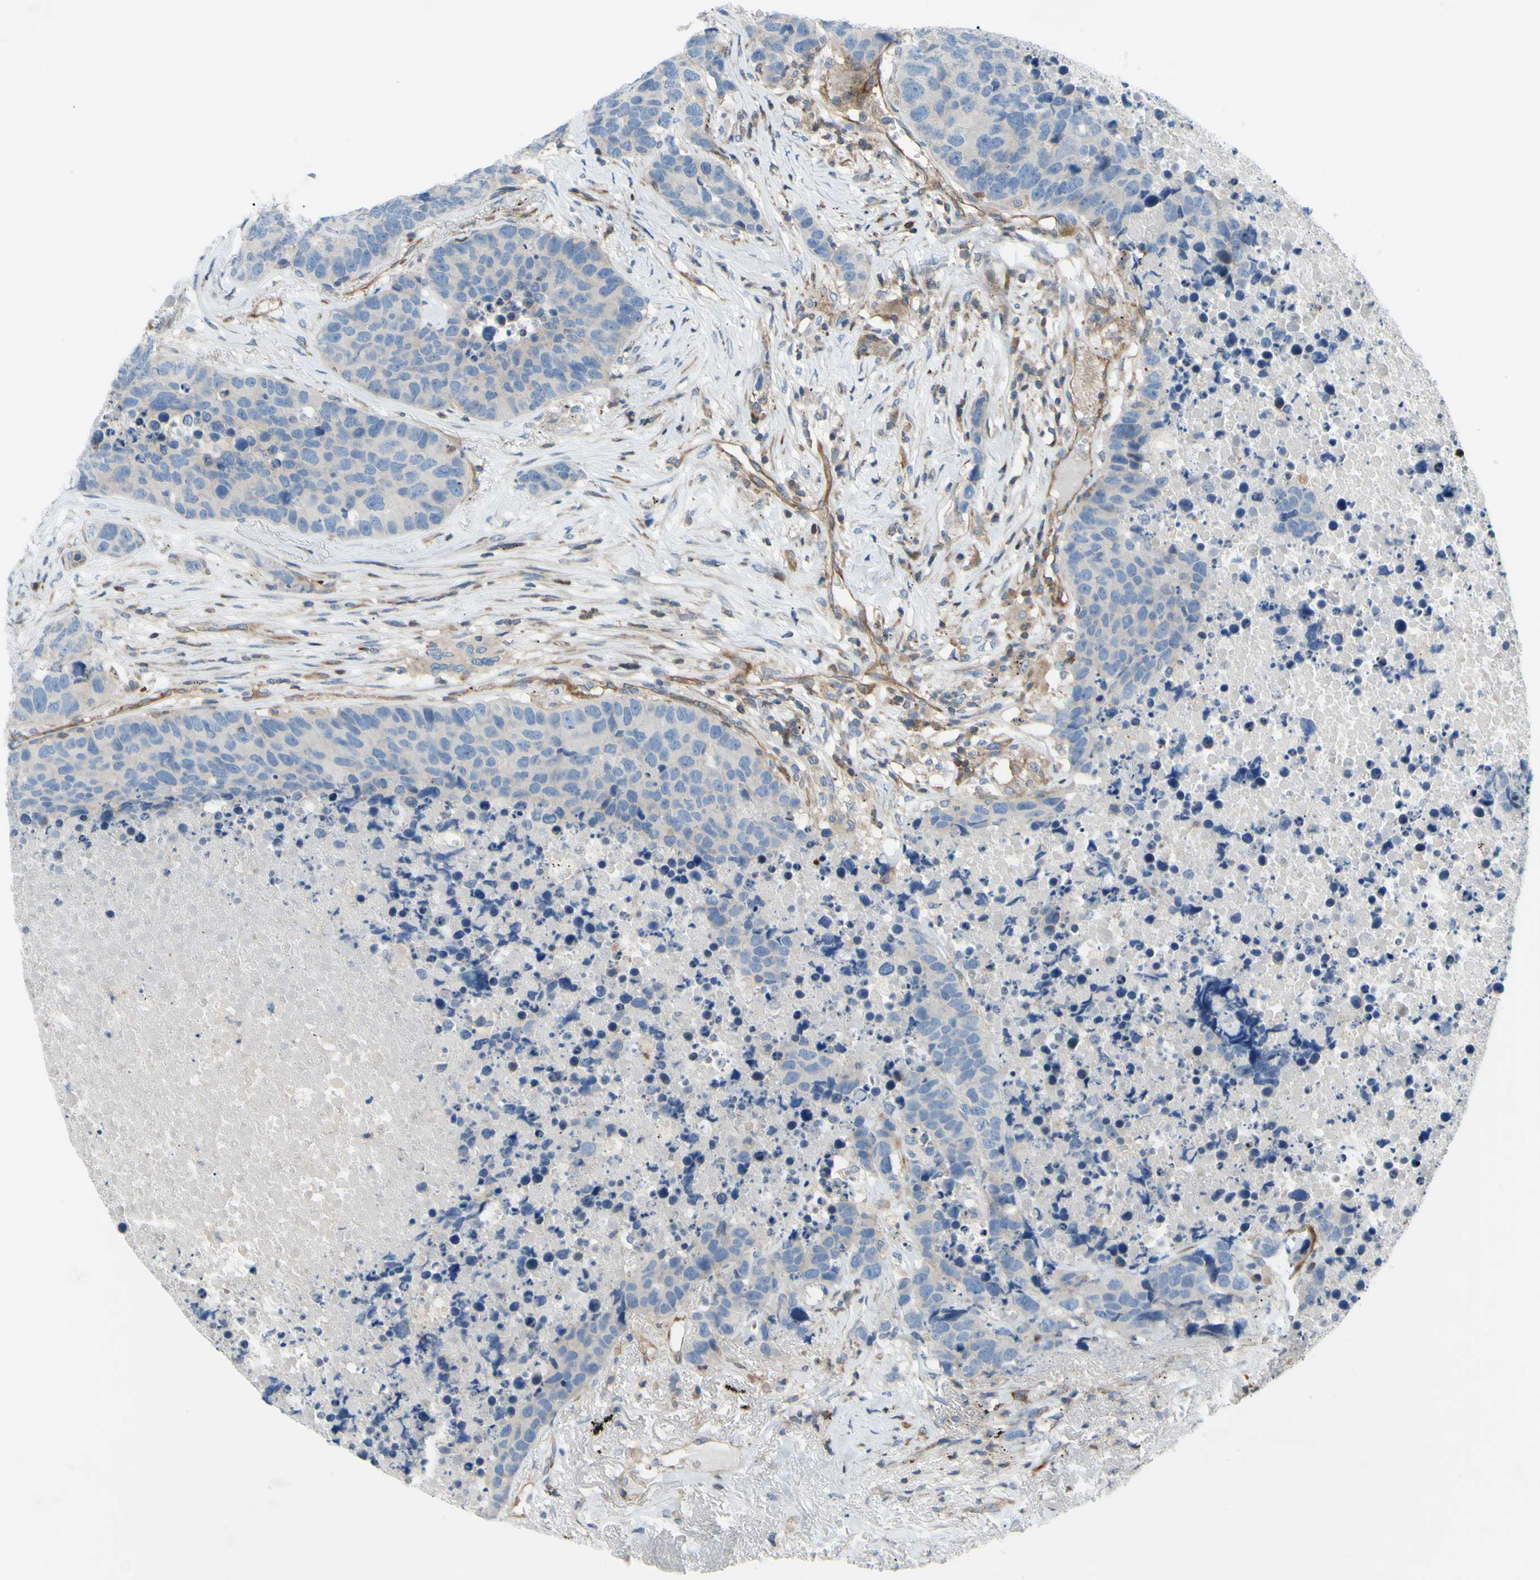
{"staining": {"intensity": "negative", "quantity": "none", "location": "none"}, "tissue": "carcinoid", "cell_type": "Tumor cells", "image_type": "cancer", "snomed": [{"axis": "morphology", "description": "Carcinoid, malignant, NOS"}, {"axis": "topography", "description": "Lung"}], "caption": "Immunohistochemical staining of carcinoid (malignant) shows no significant staining in tumor cells.", "gene": "PAK2", "patient": {"sex": "male", "age": 60}}